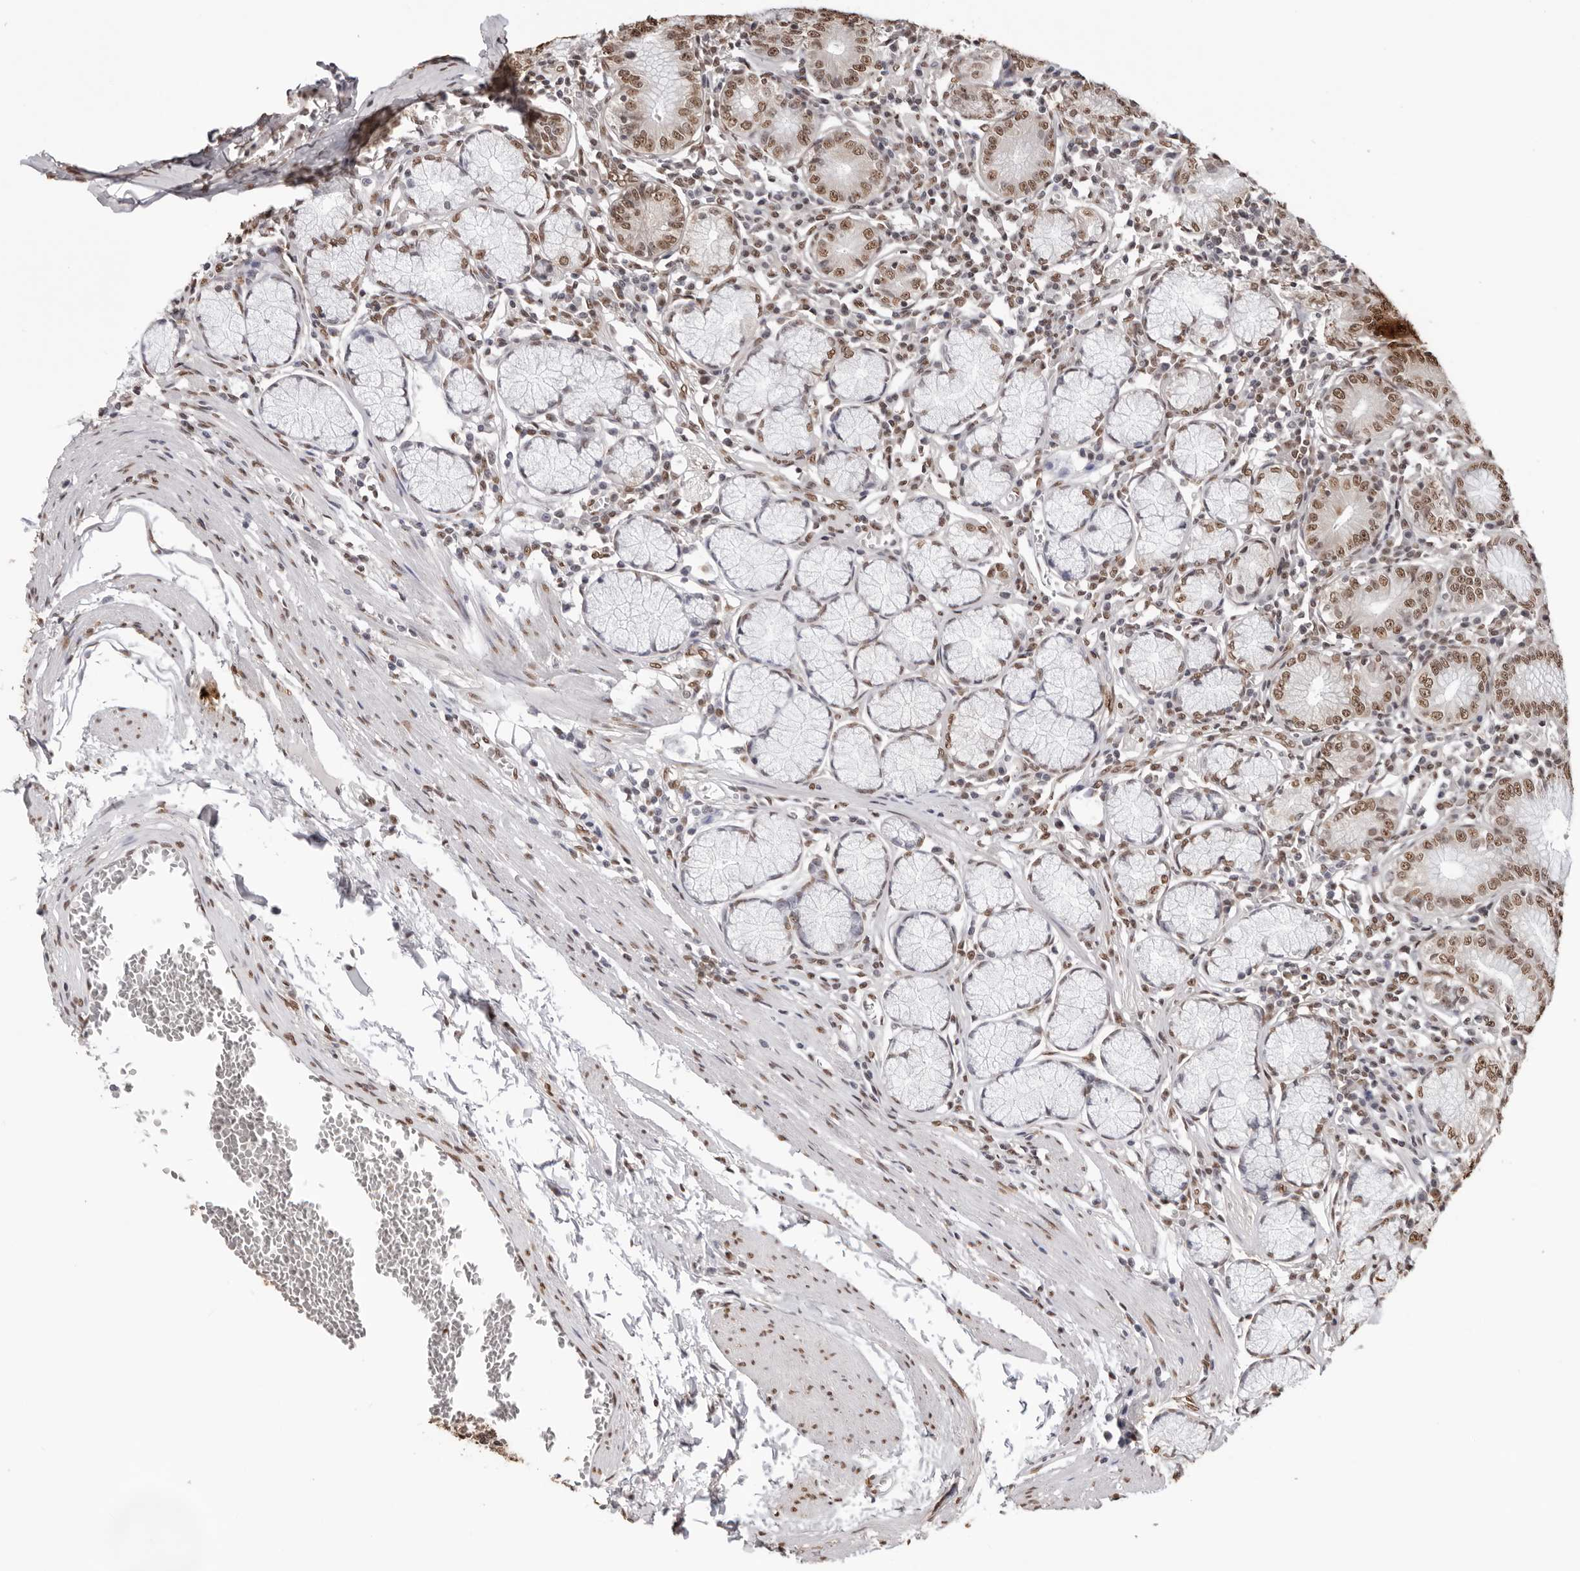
{"staining": {"intensity": "moderate", "quantity": ">75%", "location": "nuclear"}, "tissue": "stomach", "cell_type": "Glandular cells", "image_type": "normal", "snomed": [{"axis": "morphology", "description": "Normal tissue, NOS"}, {"axis": "topography", "description": "Stomach"}], "caption": "High-magnification brightfield microscopy of benign stomach stained with DAB (brown) and counterstained with hematoxylin (blue). glandular cells exhibit moderate nuclear positivity is seen in about>75% of cells. The staining was performed using DAB (3,3'-diaminobenzidine), with brown indicating positive protein expression. Nuclei are stained blue with hematoxylin.", "gene": "OLIG3", "patient": {"sex": "male", "age": 55}}